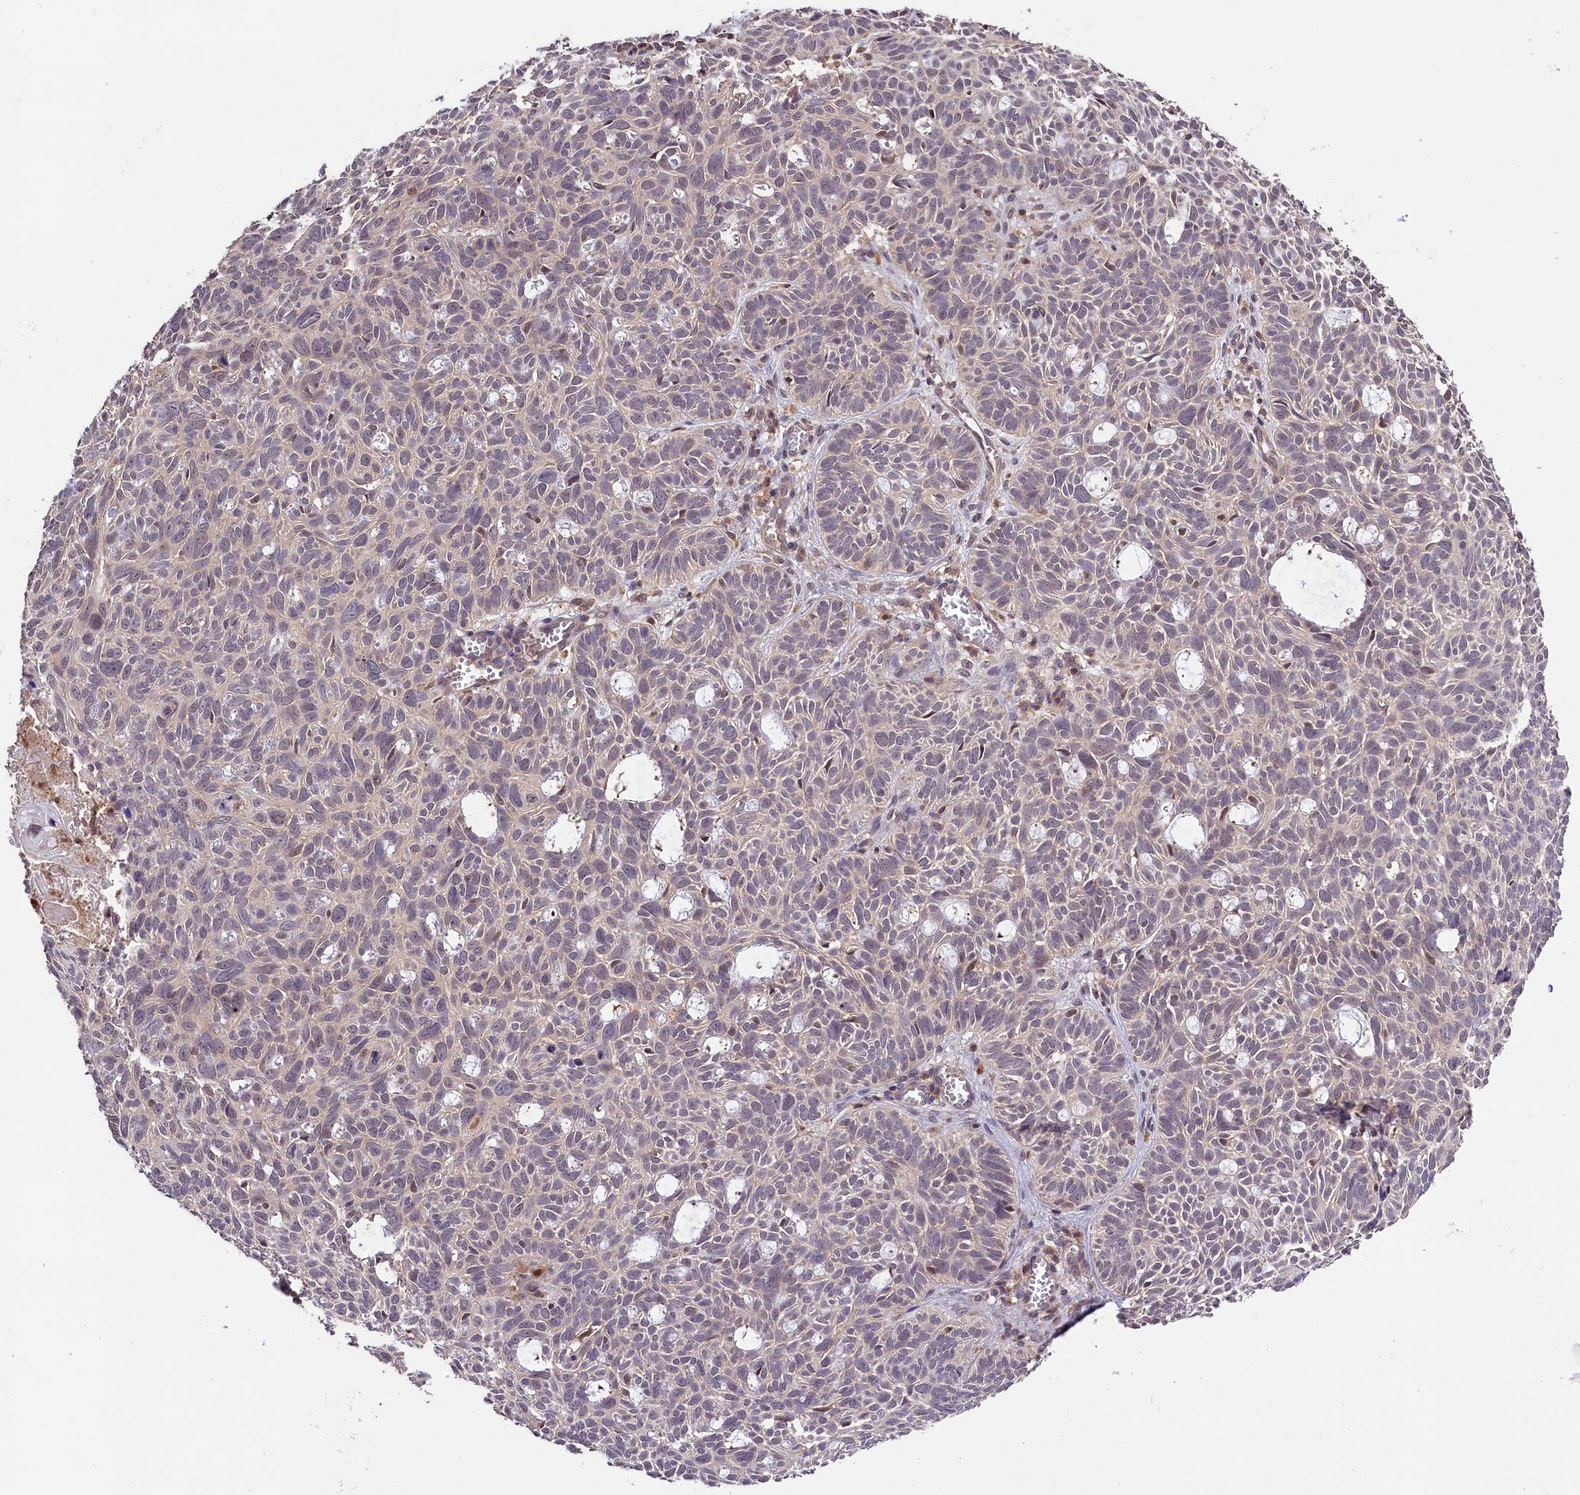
{"staining": {"intensity": "moderate", "quantity": "<25%", "location": "nuclear"}, "tissue": "skin cancer", "cell_type": "Tumor cells", "image_type": "cancer", "snomed": [{"axis": "morphology", "description": "Basal cell carcinoma"}, {"axis": "topography", "description": "Skin"}], "caption": "Tumor cells exhibit moderate nuclear positivity in about <25% of cells in basal cell carcinoma (skin). (DAB IHC with brightfield microscopy, high magnification).", "gene": "SKIDA1", "patient": {"sex": "male", "age": 69}}